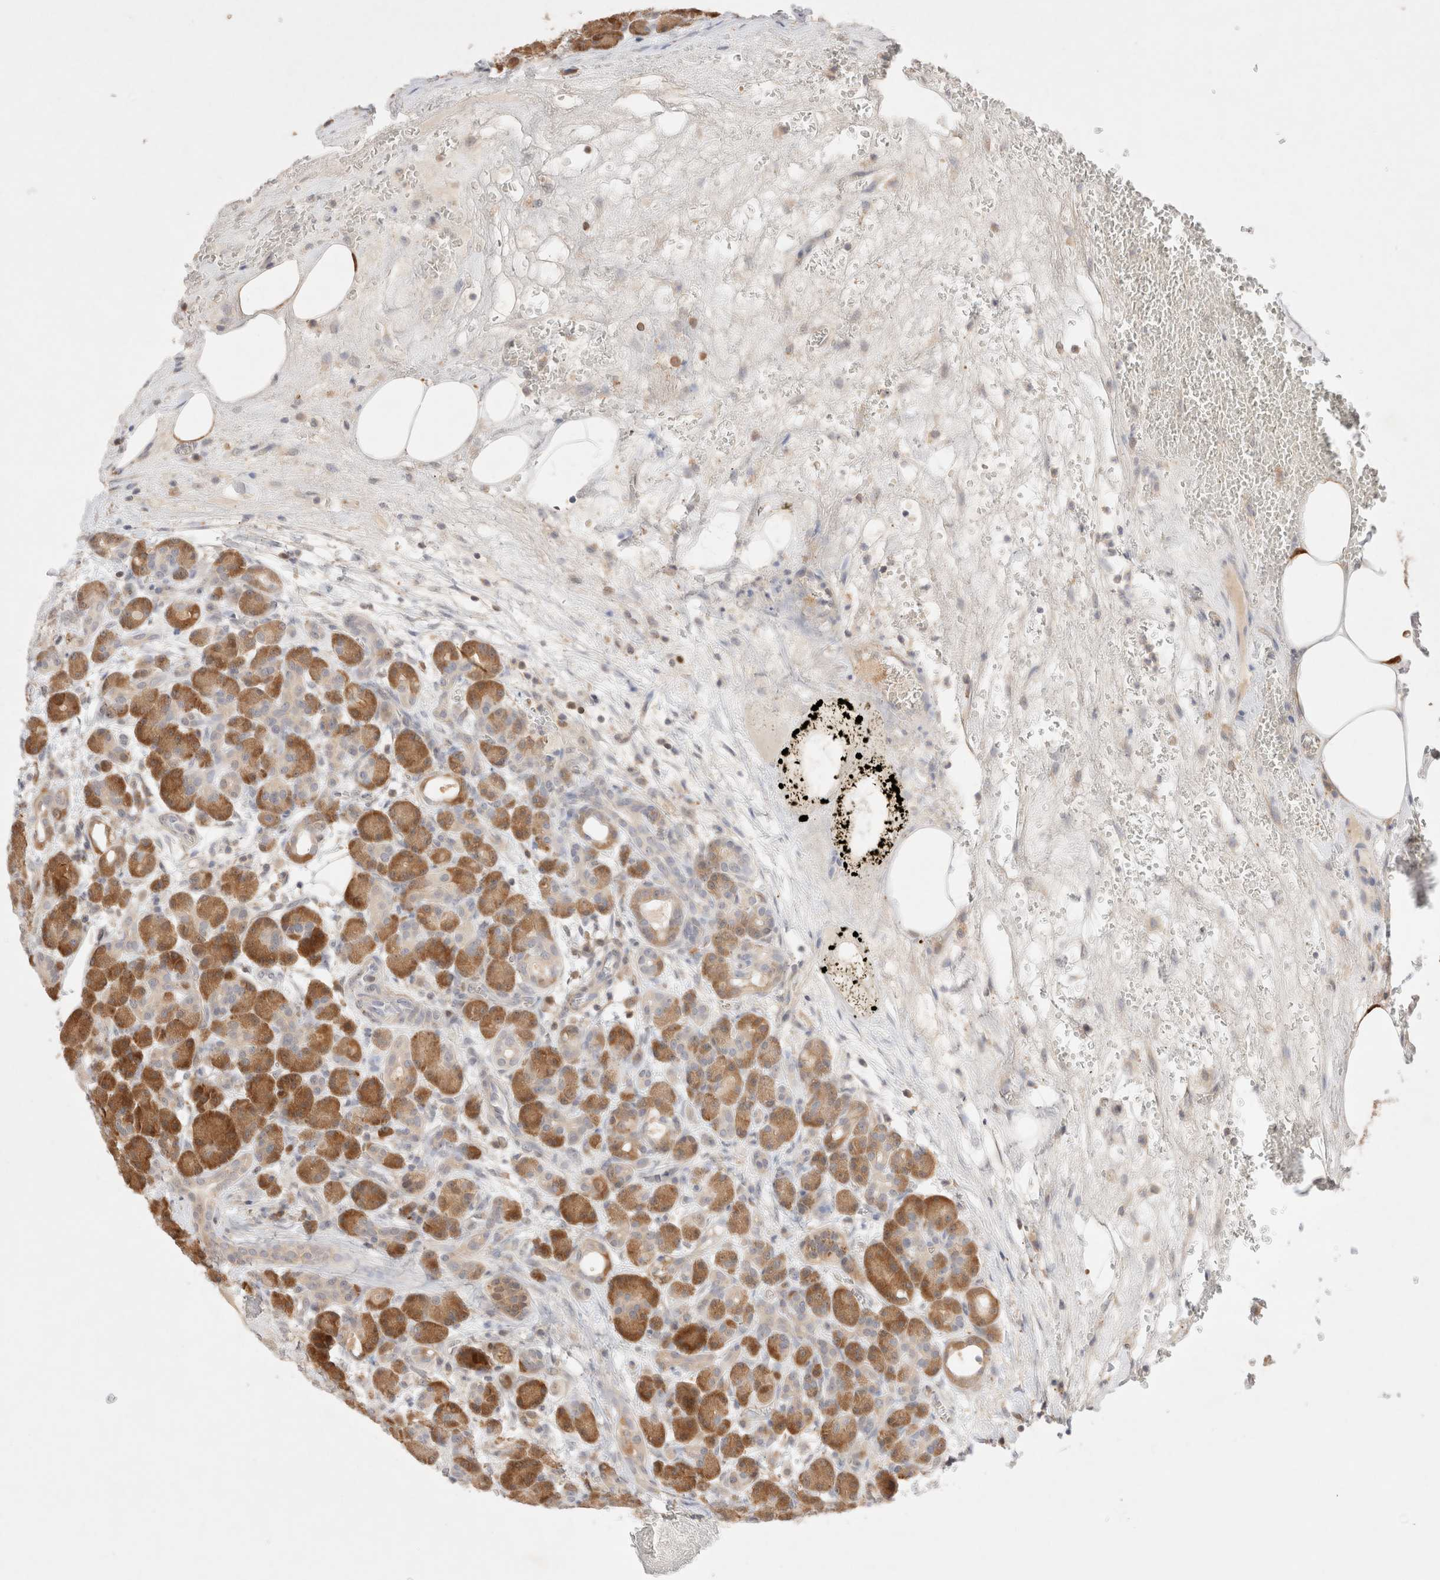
{"staining": {"intensity": "moderate", "quantity": ">75%", "location": "cytoplasmic/membranous"}, "tissue": "pancreas", "cell_type": "Exocrine glandular cells", "image_type": "normal", "snomed": [{"axis": "morphology", "description": "Normal tissue, NOS"}, {"axis": "topography", "description": "Pancreas"}], "caption": "Immunohistochemical staining of normal human pancreas demonstrates medium levels of moderate cytoplasmic/membranous staining in about >75% of exocrine glandular cells. The staining was performed using DAB (3,3'-diaminobenzidine) to visualize the protein expression in brown, while the nuclei were stained in blue with hematoxylin (Magnification: 20x).", "gene": "STARD10", "patient": {"sex": "male", "age": 63}}